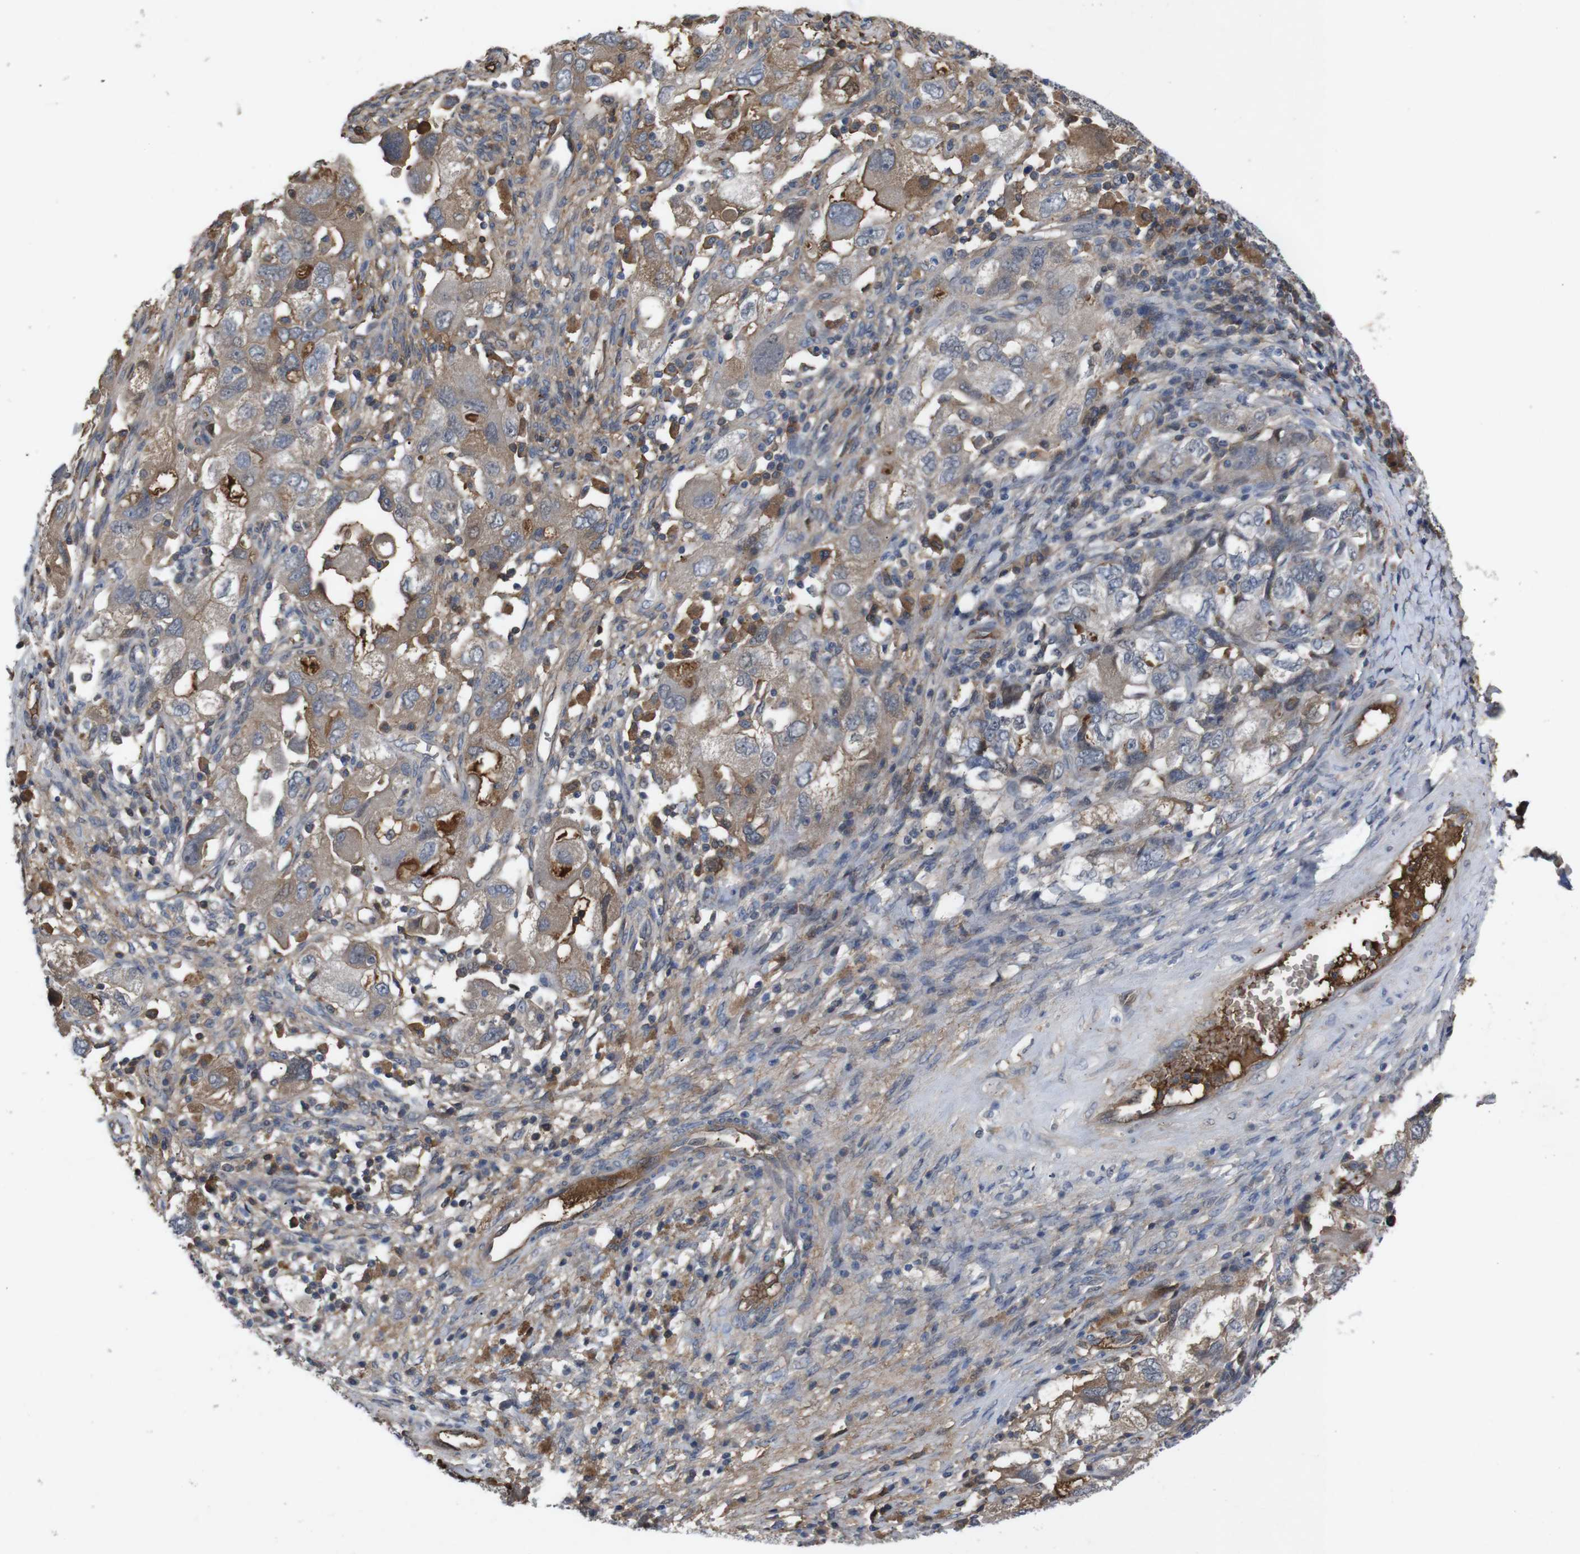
{"staining": {"intensity": "moderate", "quantity": ">75%", "location": "cytoplasmic/membranous"}, "tissue": "ovarian cancer", "cell_type": "Tumor cells", "image_type": "cancer", "snomed": [{"axis": "morphology", "description": "Carcinoma, NOS"}, {"axis": "morphology", "description": "Cystadenocarcinoma, serous, NOS"}, {"axis": "topography", "description": "Ovary"}], "caption": "Immunohistochemical staining of ovarian cancer shows moderate cytoplasmic/membranous protein staining in approximately >75% of tumor cells.", "gene": "SPTB", "patient": {"sex": "female", "age": 69}}